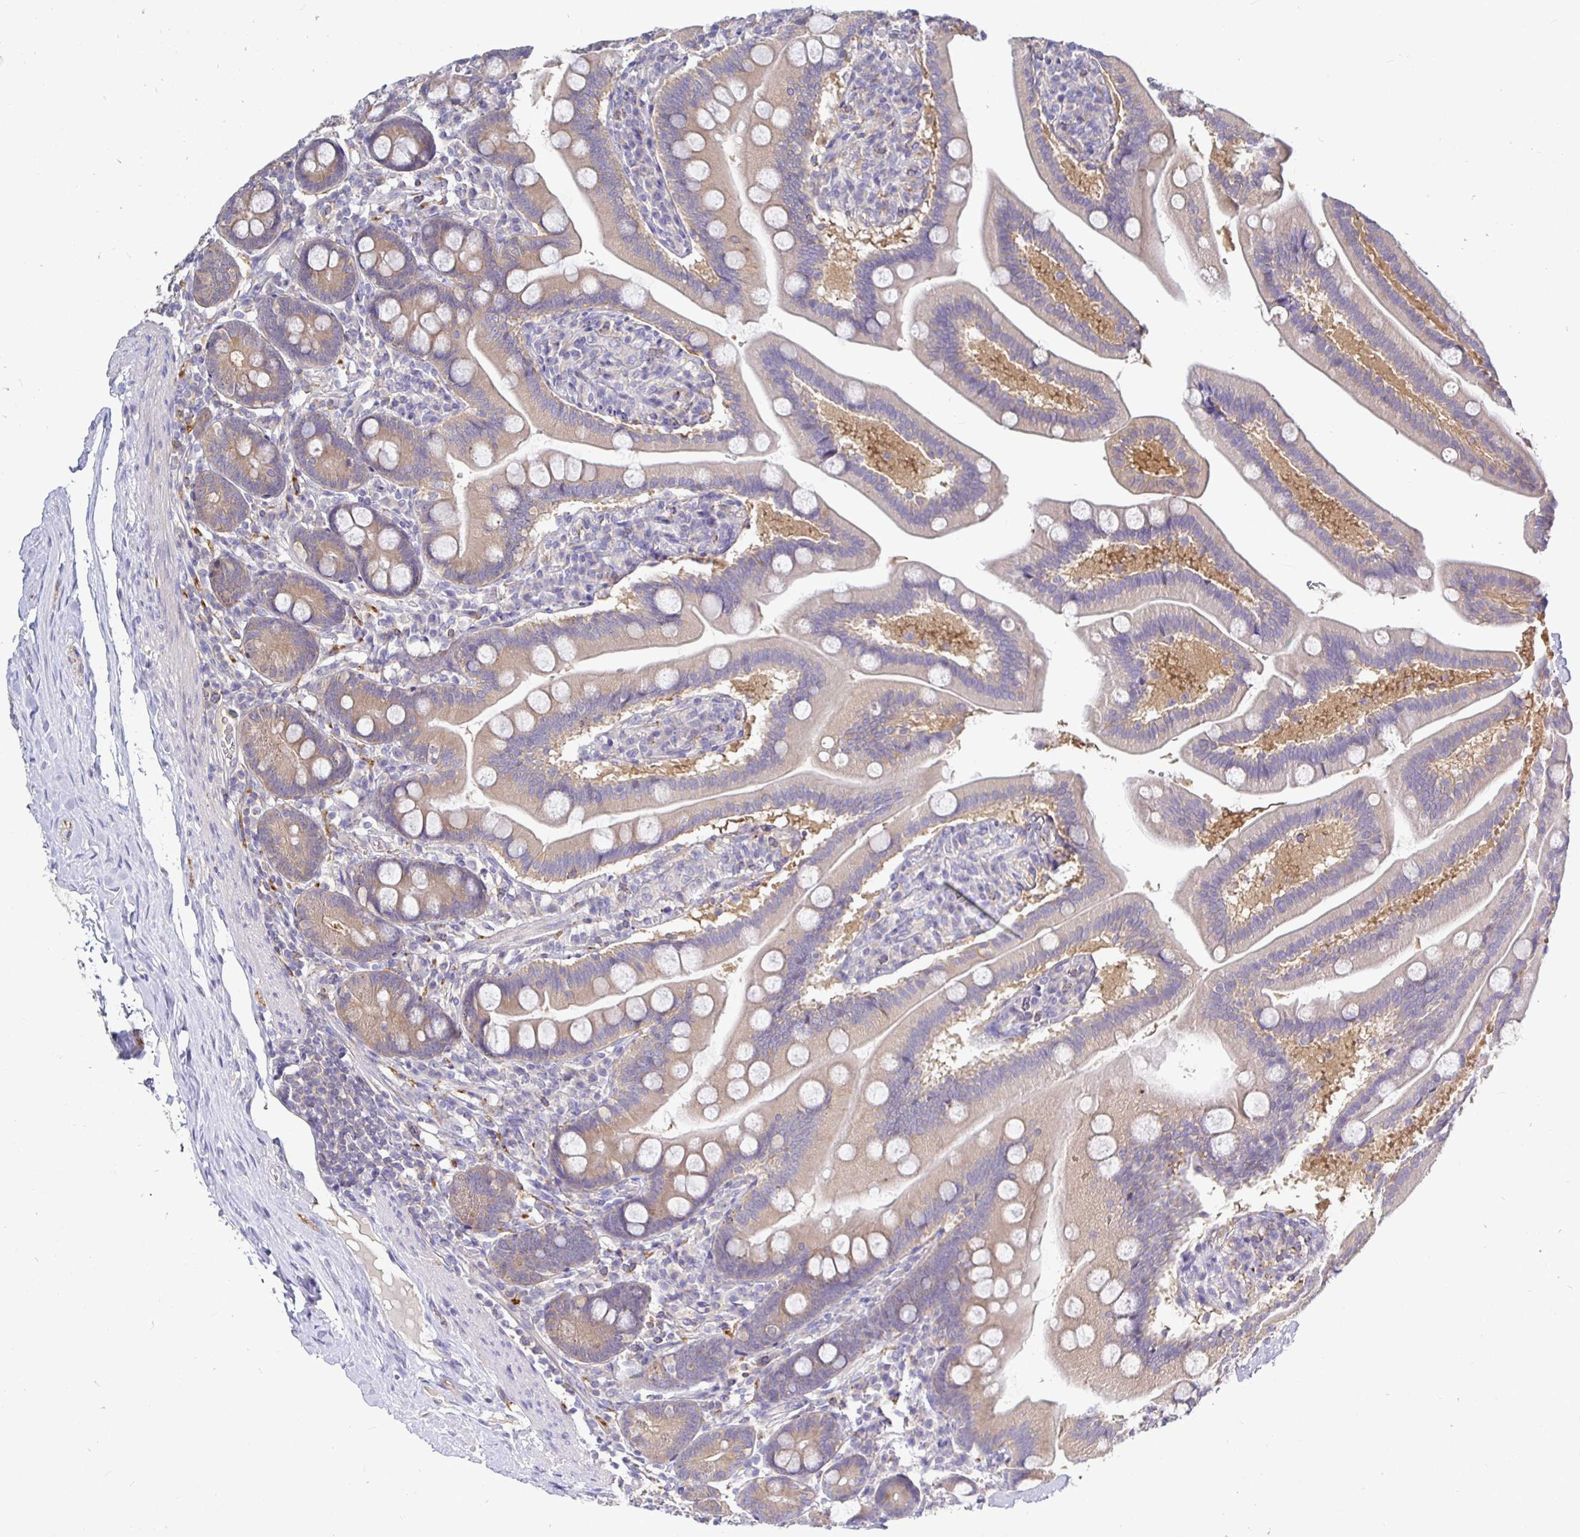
{"staining": {"intensity": "weak", "quantity": "25%-75%", "location": "cytoplasmic/membranous"}, "tissue": "duodenum", "cell_type": "Glandular cells", "image_type": "normal", "snomed": [{"axis": "morphology", "description": "Normal tissue, NOS"}, {"axis": "topography", "description": "Duodenum"}], "caption": "Benign duodenum displays weak cytoplasmic/membranous positivity in approximately 25%-75% of glandular cells, visualized by immunohistochemistry.", "gene": "KIF21A", "patient": {"sex": "female", "age": 67}}